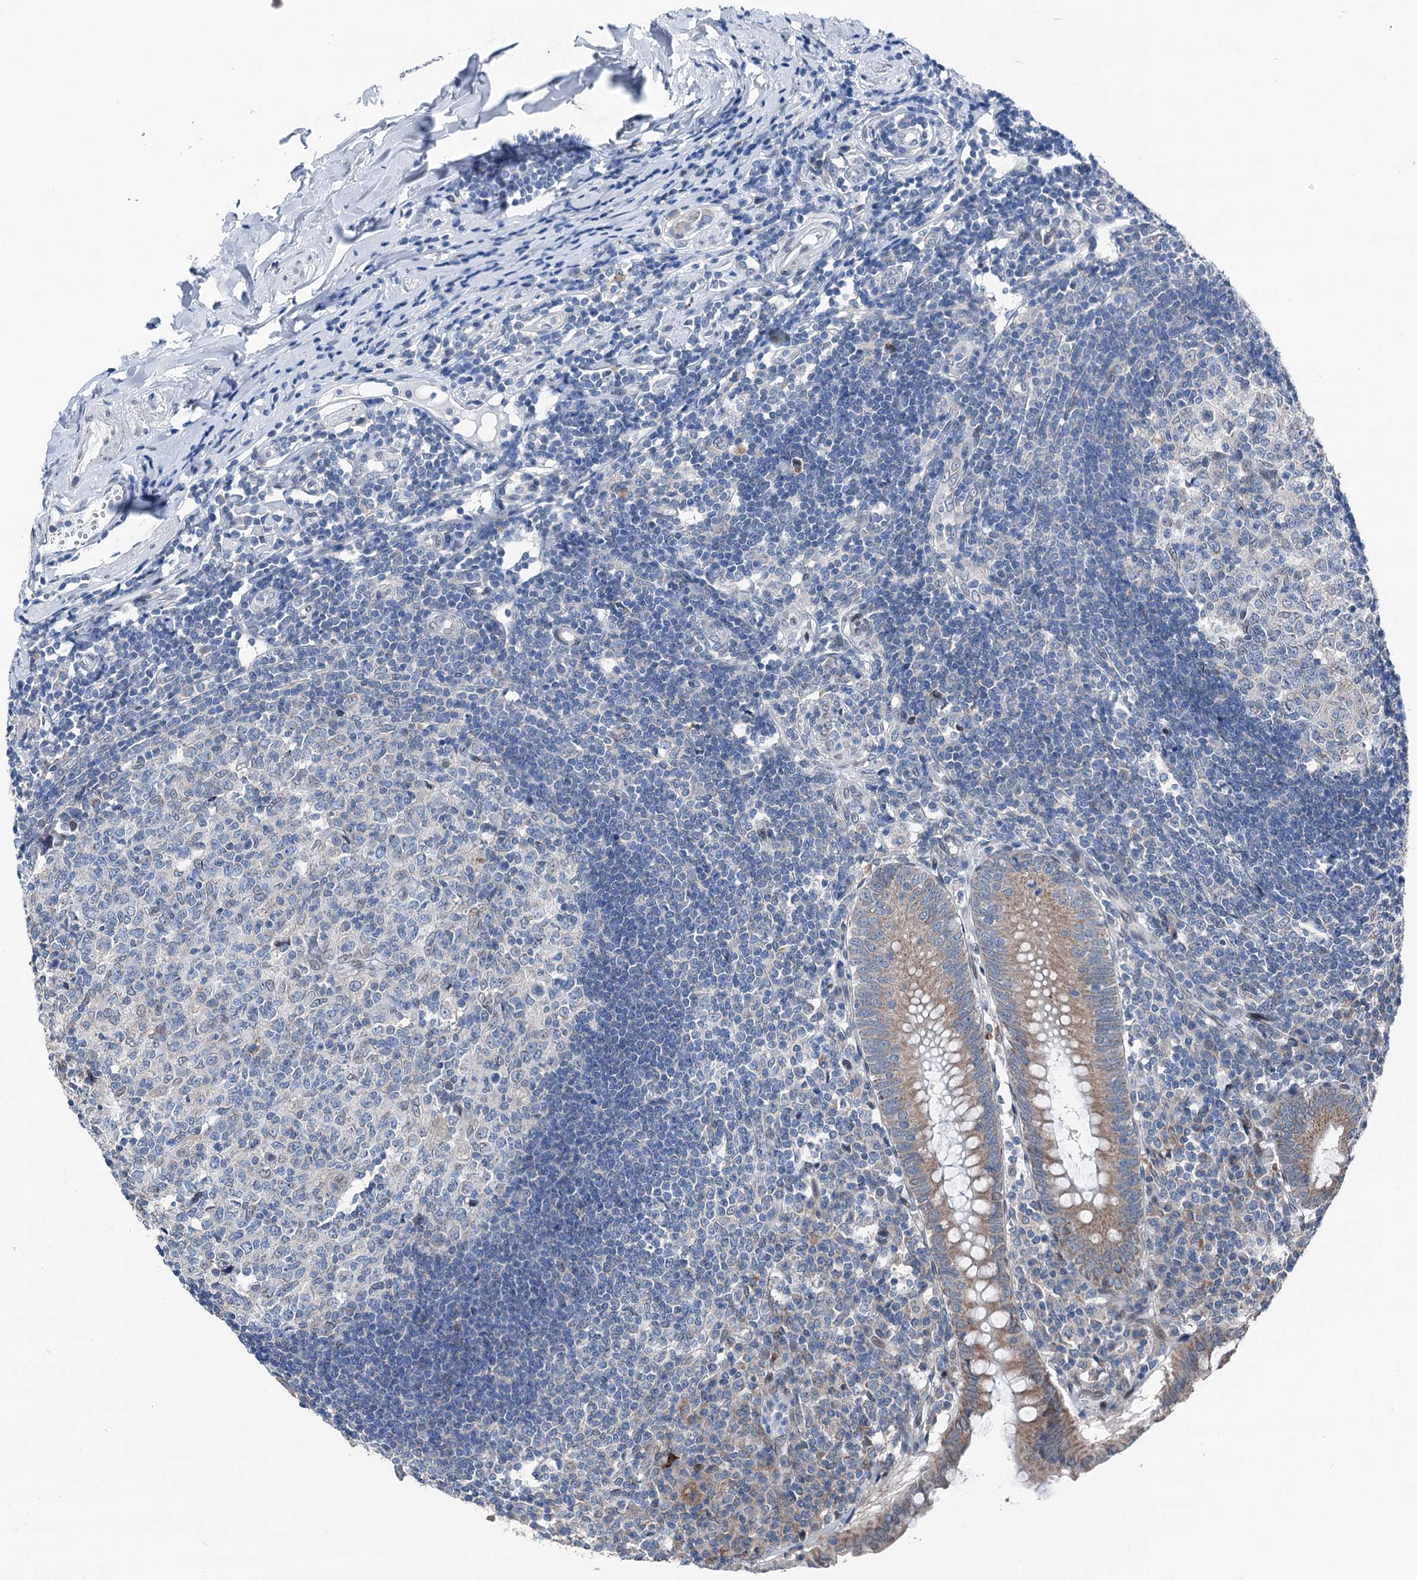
{"staining": {"intensity": "moderate", "quantity": ">75%", "location": "cytoplasmic/membranous"}, "tissue": "appendix", "cell_type": "Glandular cells", "image_type": "normal", "snomed": [{"axis": "morphology", "description": "Normal tissue, NOS"}, {"axis": "topography", "description": "Appendix"}], "caption": "Human appendix stained for a protein (brown) demonstrates moderate cytoplasmic/membranous positive expression in approximately >75% of glandular cells.", "gene": "MRPL14", "patient": {"sex": "female", "age": 54}}